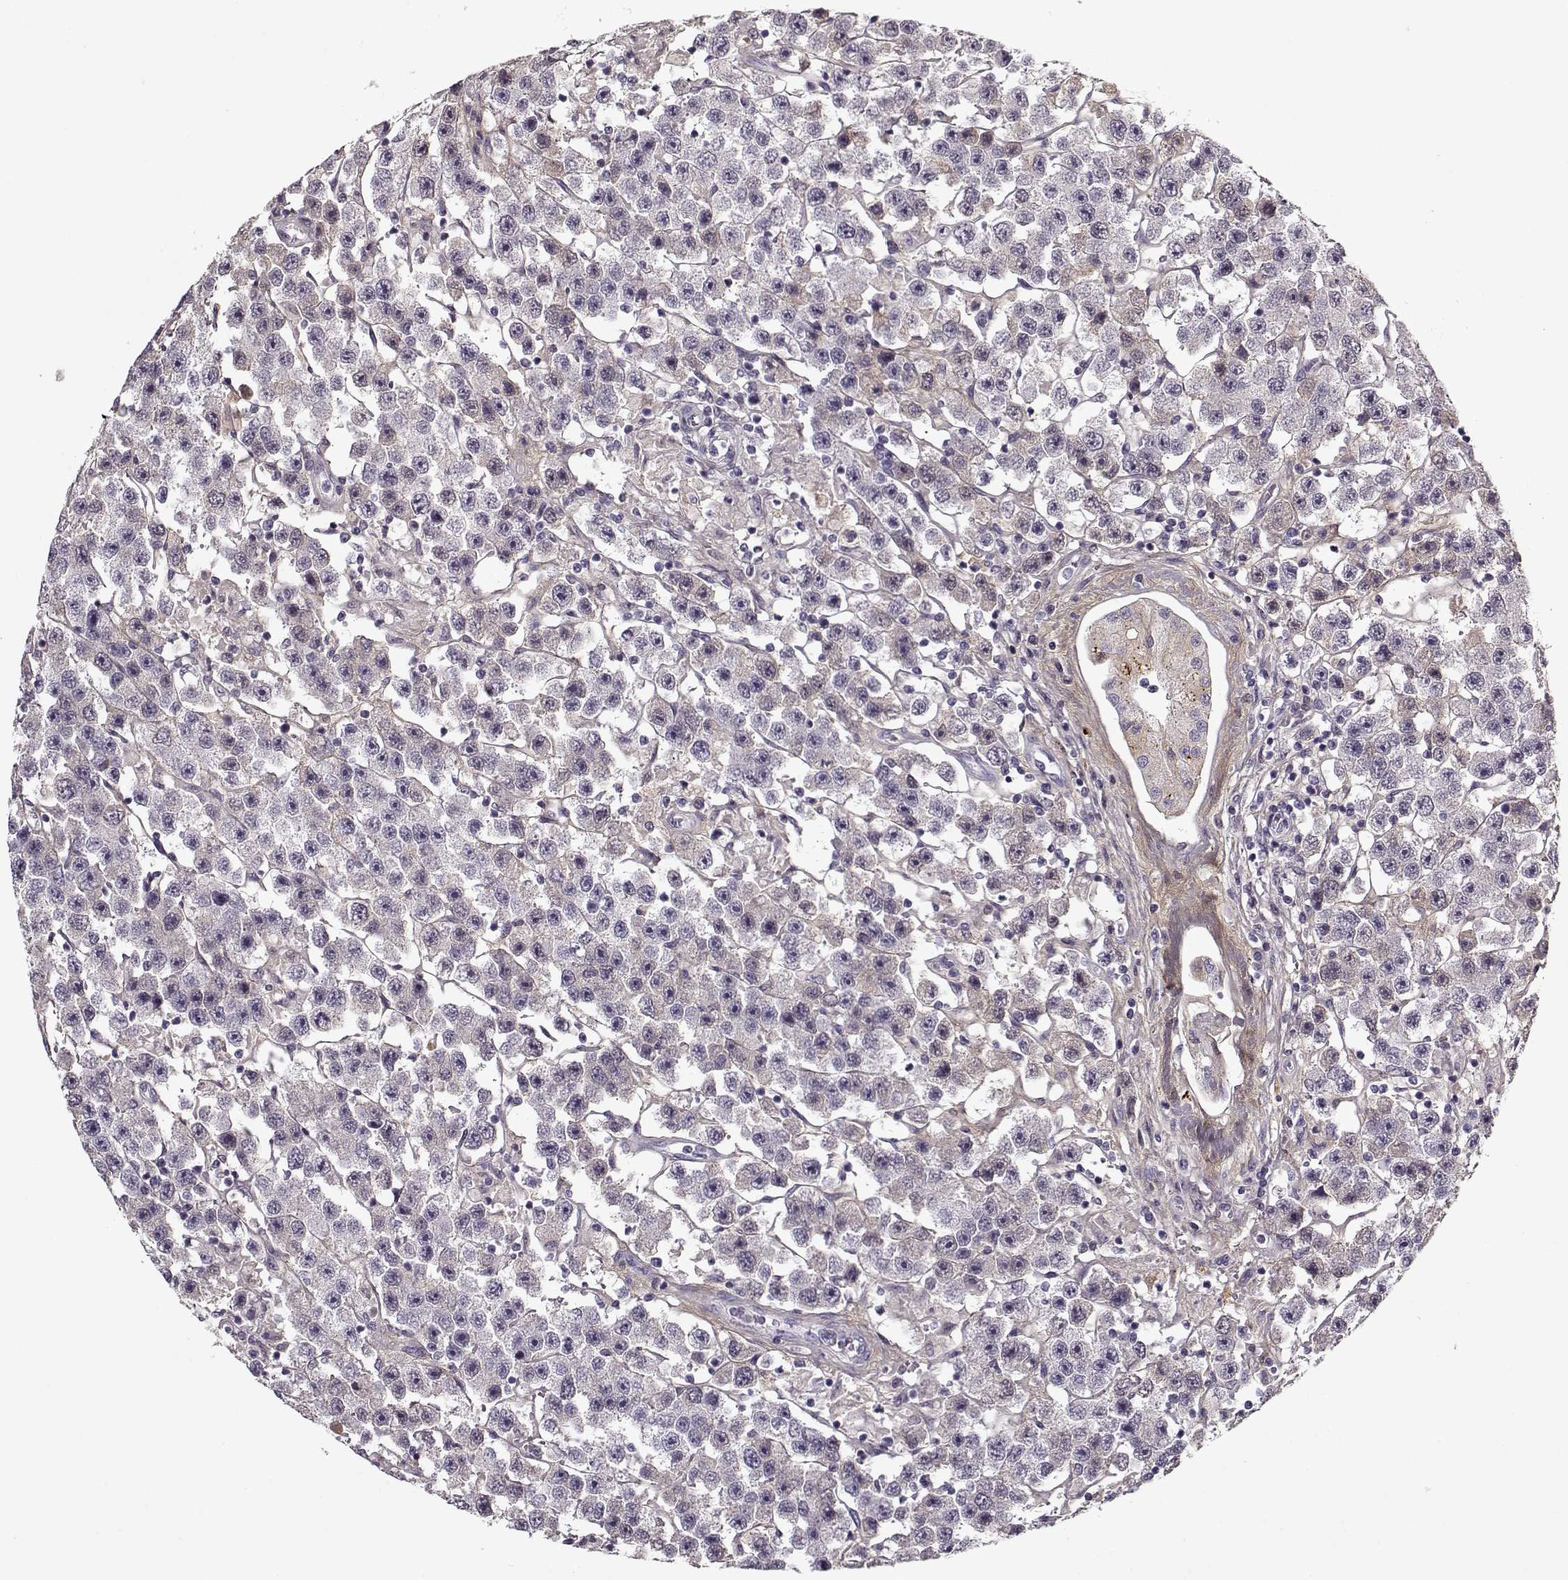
{"staining": {"intensity": "negative", "quantity": "none", "location": "none"}, "tissue": "testis cancer", "cell_type": "Tumor cells", "image_type": "cancer", "snomed": [{"axis": "morphology", "description": "Seminoma, NOS"}, {"axis": "topography", "description": "Testis"}], "caption": "DAB (3,3'-diaminobenzidine) immunohistochemical staining of testis cancer (seminoma) exhibits no significant expression in tumor cells.", "gene": "LUM", "patient": {"sex": "male", "age": 45}}